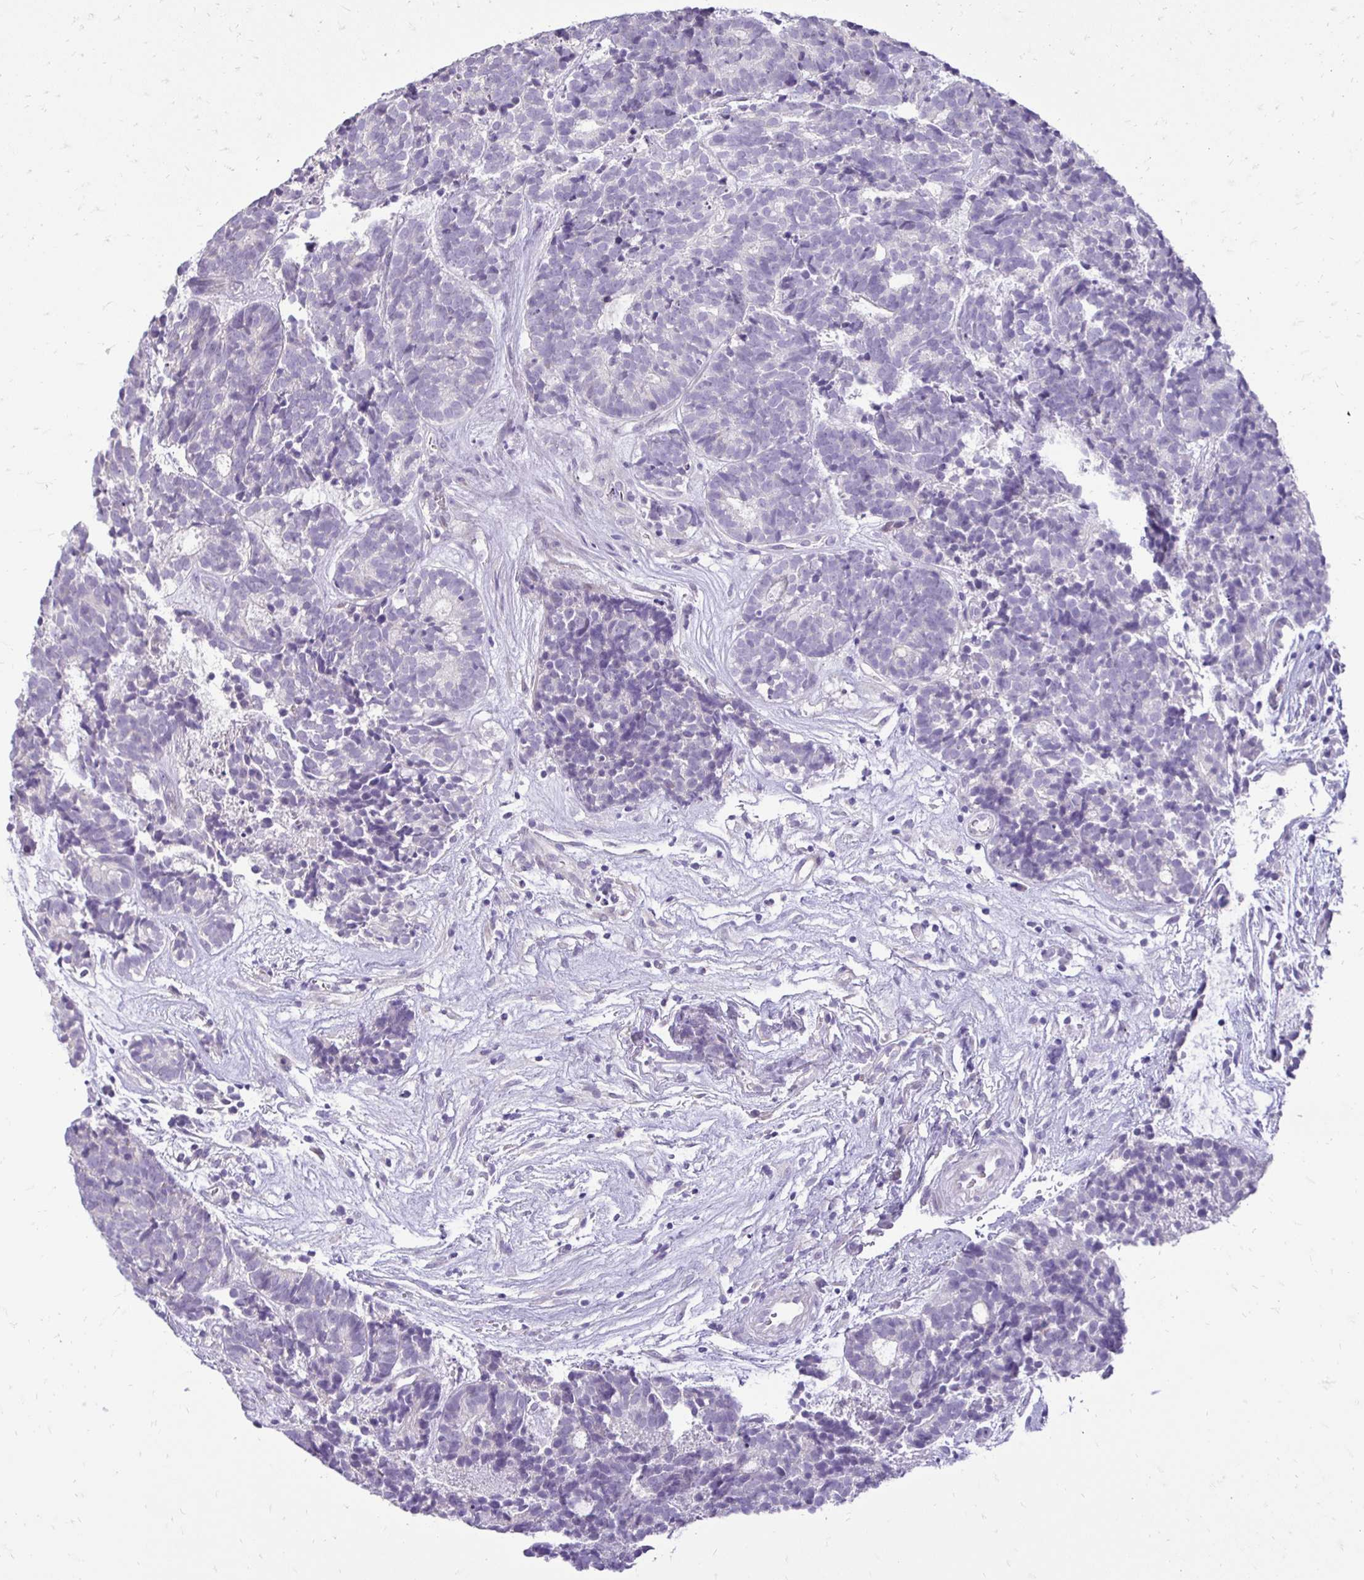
{"staining": {"intensity": "negative", "quantity": "none", "location": "none"}, "tissue": "head and neck cancer", "cell_type": "Tumor cells", "image_type": "cancer", "snomed": [{"axis": "morphology", "description": "Adenocarcinoma, NOS"}, {"axis": "topography", "description": "Head-Neck"}], "caption": "Tumor cells are negative for protein expression in human adenocarcinoma (head and neck). Nuclei are stained in blue.", "gene": "GAS2", "patient": {"sex": "female", "age": 81}}